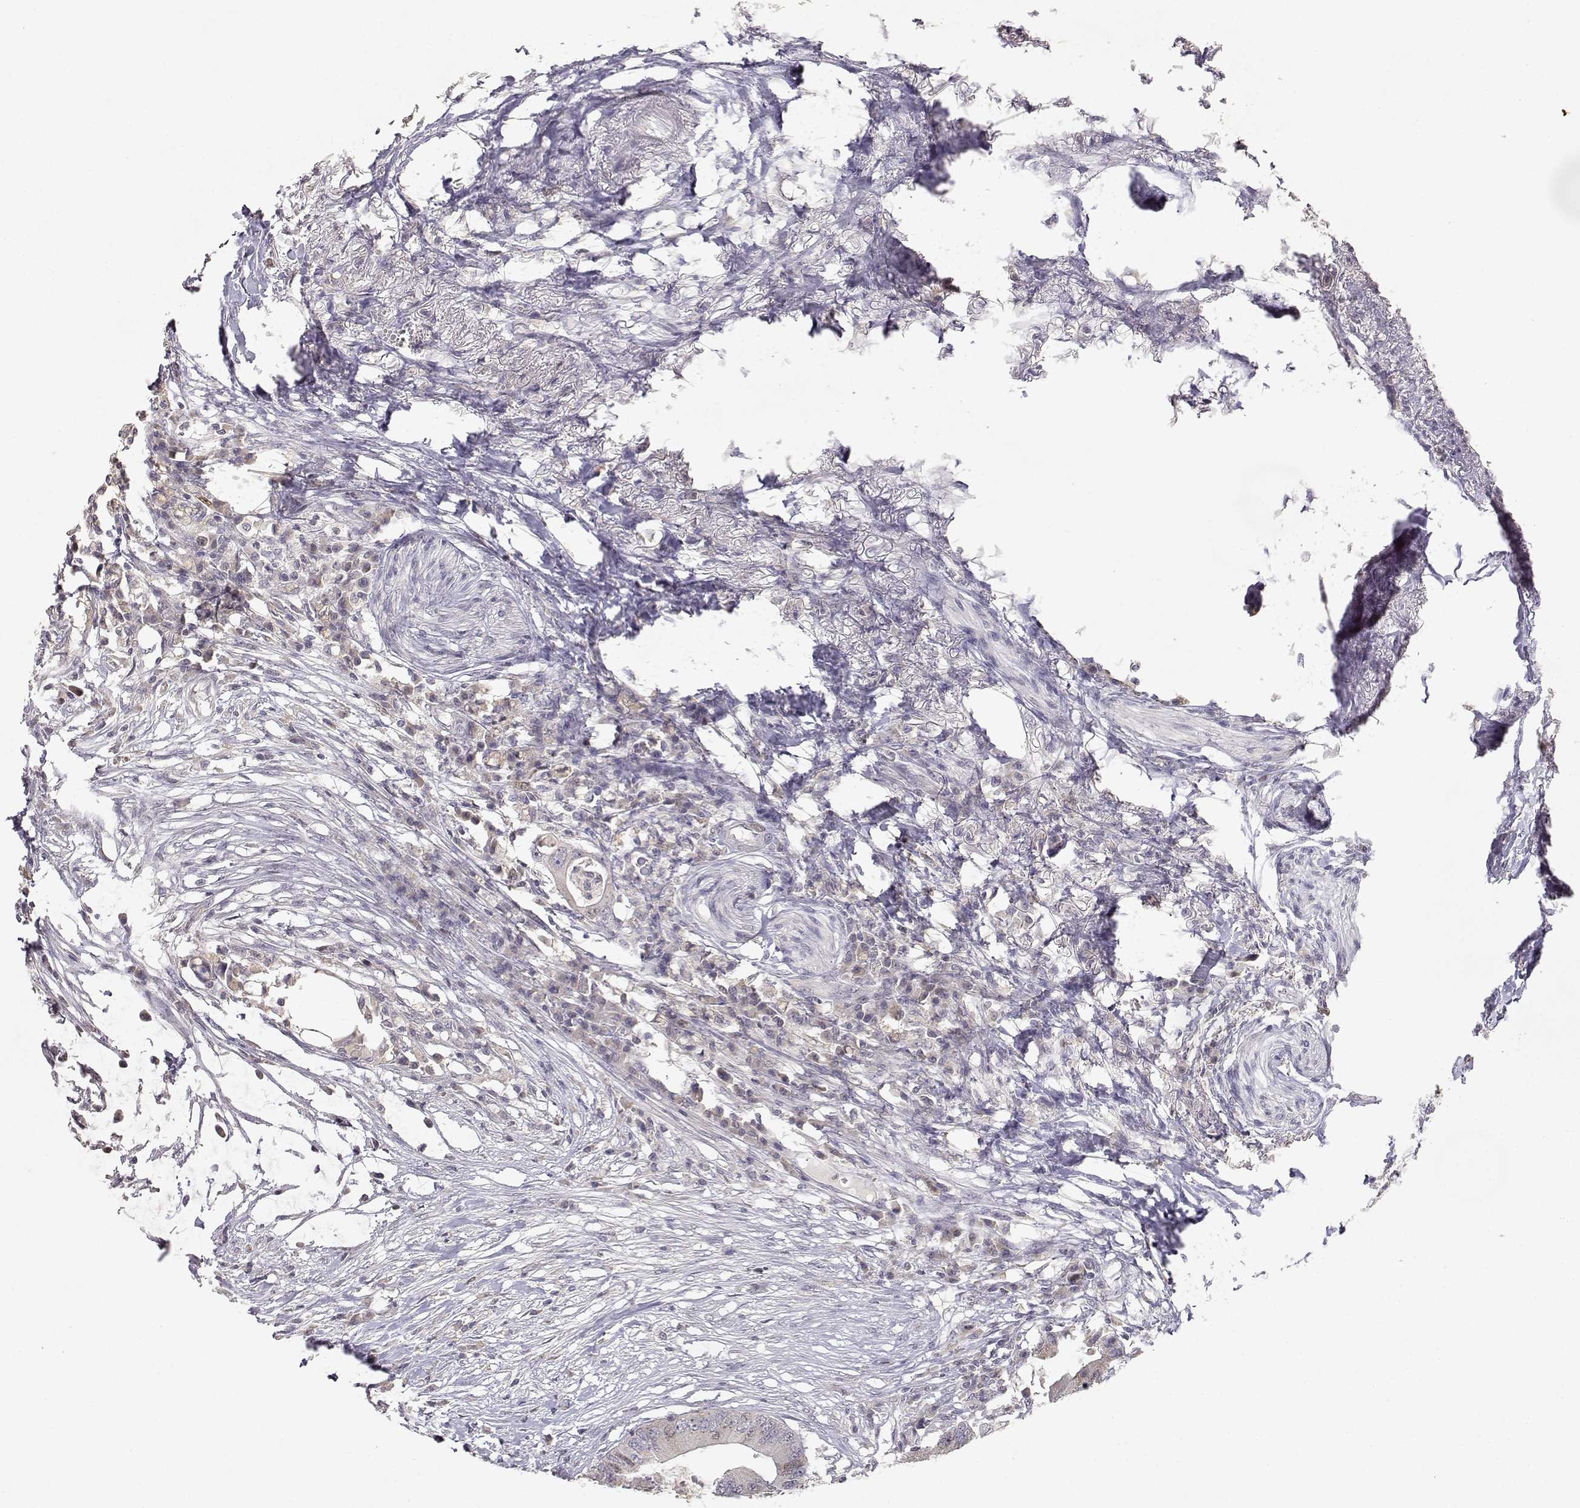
{"staining": {"intensity": "weak", "quantity": "<25%", "location": "cytoplasmic/membranous"}, "tissue": "colorectal cancer", "cell_type": "Tumor cells", "image_type": "cancer", "snomed": [{"axis": "morphology", "description": "Adenocarcinoma, NOS"}, {"axis": "topography", "description": "Colon"}], "caption": "There is no significant staining in tumor cells of colorectal cancer (adenocarcinoma).", "gene": "RAD51", "patient": {"sex": "male", "age": 71}}